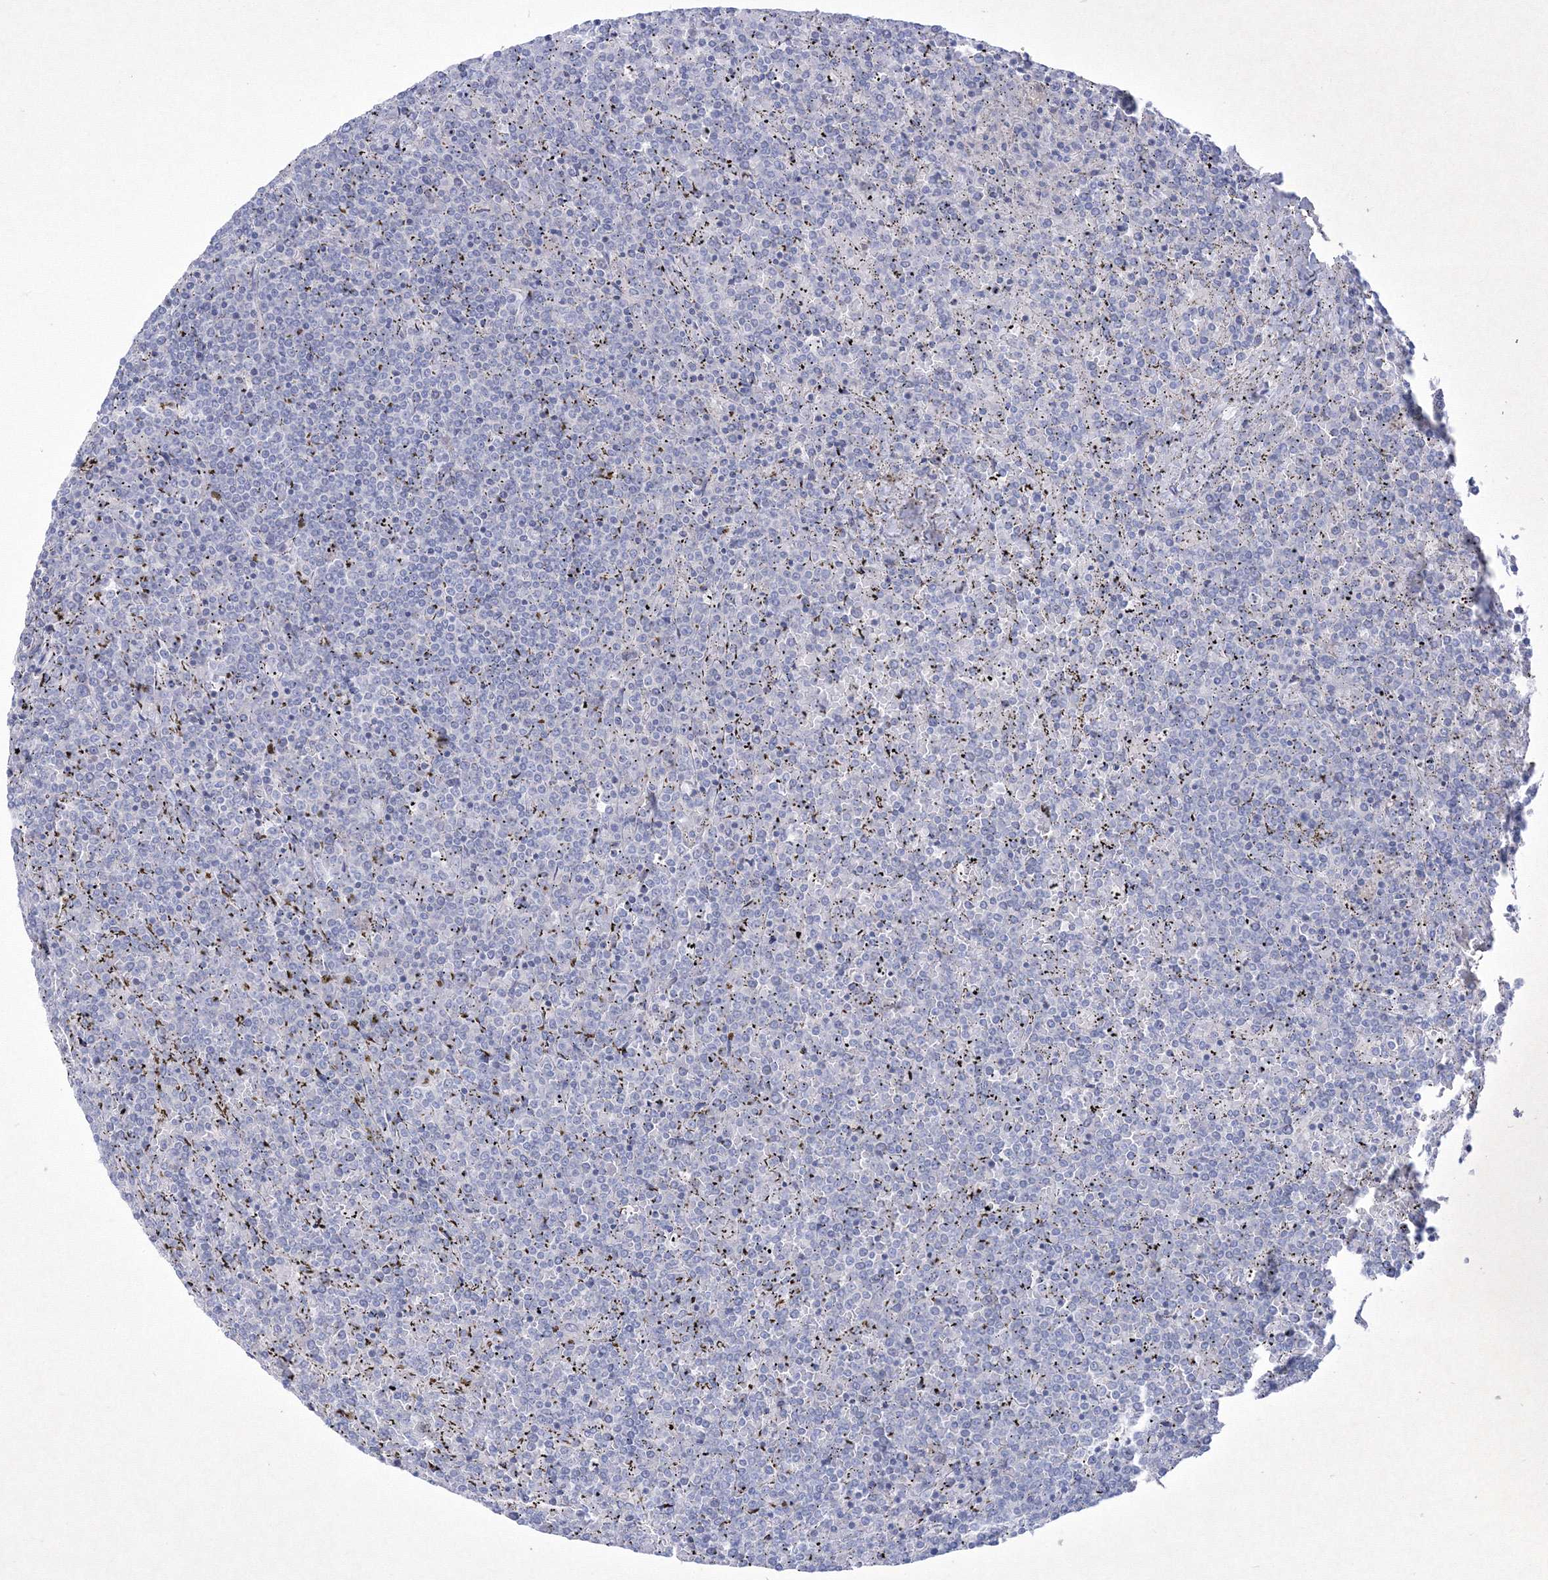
{"staining": {"intensity": "negative", "quantity": "none", "location": "none"}, "tissue": "lymphoma", "cell_type": "Tumor cells", "image_type": "cancer", "snomed": [{"axis": "morphology", "description": "Malignant lymphoma, non-Hodgkin's type, Low grade"}, {"axis": "topography", "description": "Spleen"}], "caption": "IHC of low-grade malignant lymphoma, non-Hodgkin's type shows no staining in tumor cells.", "gene": "TMEM139", "patient": {"sex": "female", "age": 19}}